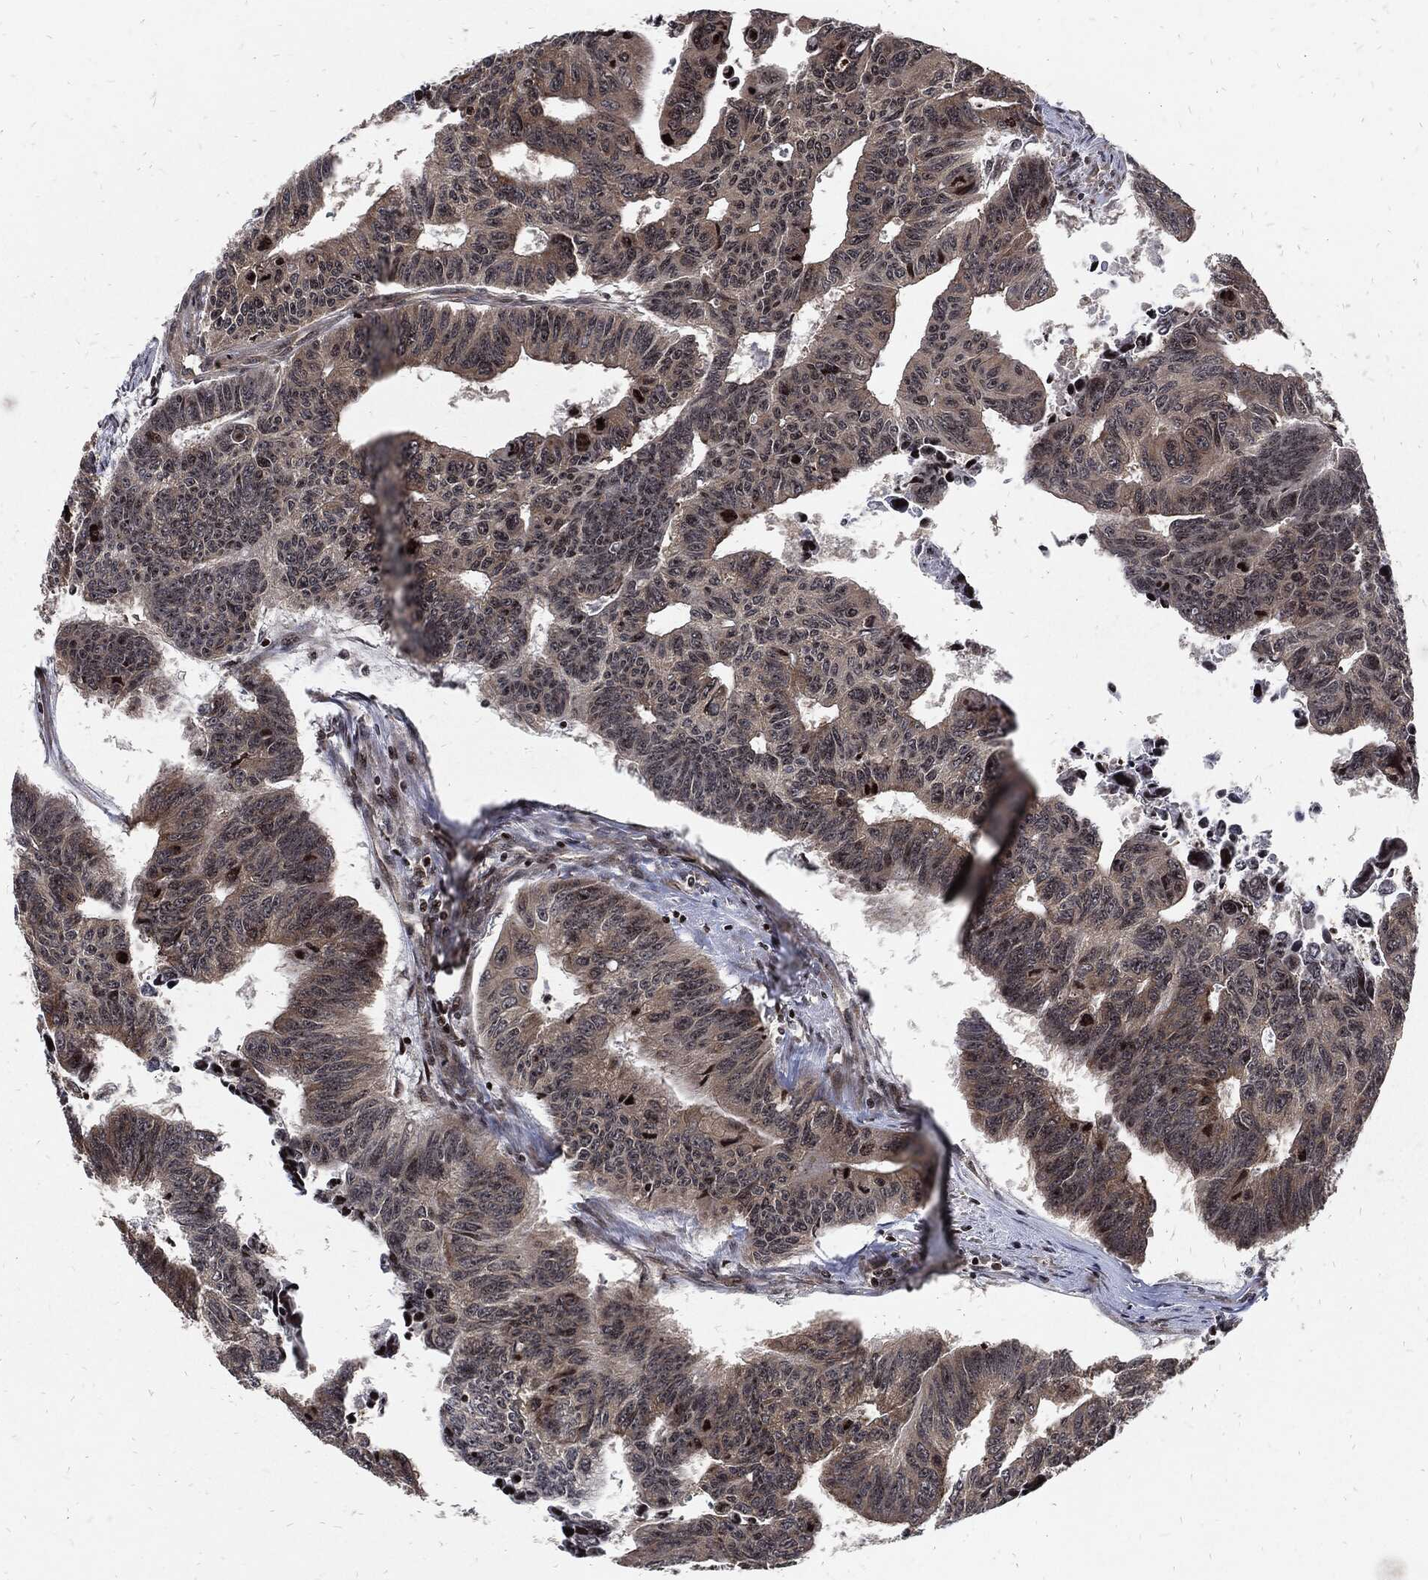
{"staining": {"intensity": "strong", "quantity": "<25%", "location": "nuclear"}, "tissue": "colorectal cancer", "cell_type": "Tumor cells", "image_type": "cancer", "snomed": [{"axis": "morphology", "description": "Adenocarcinoma, NOS"}, {"axis": "topography", "description": "Rectum"}], "caption": "There is medium levels of strong nuclear positivity in tumor cells of colorectal cancer, as demonstrated by immunohistochemical staining (brown color).", "gene": "ZNF775", "patient": {"sex": "female", "age": 85}}